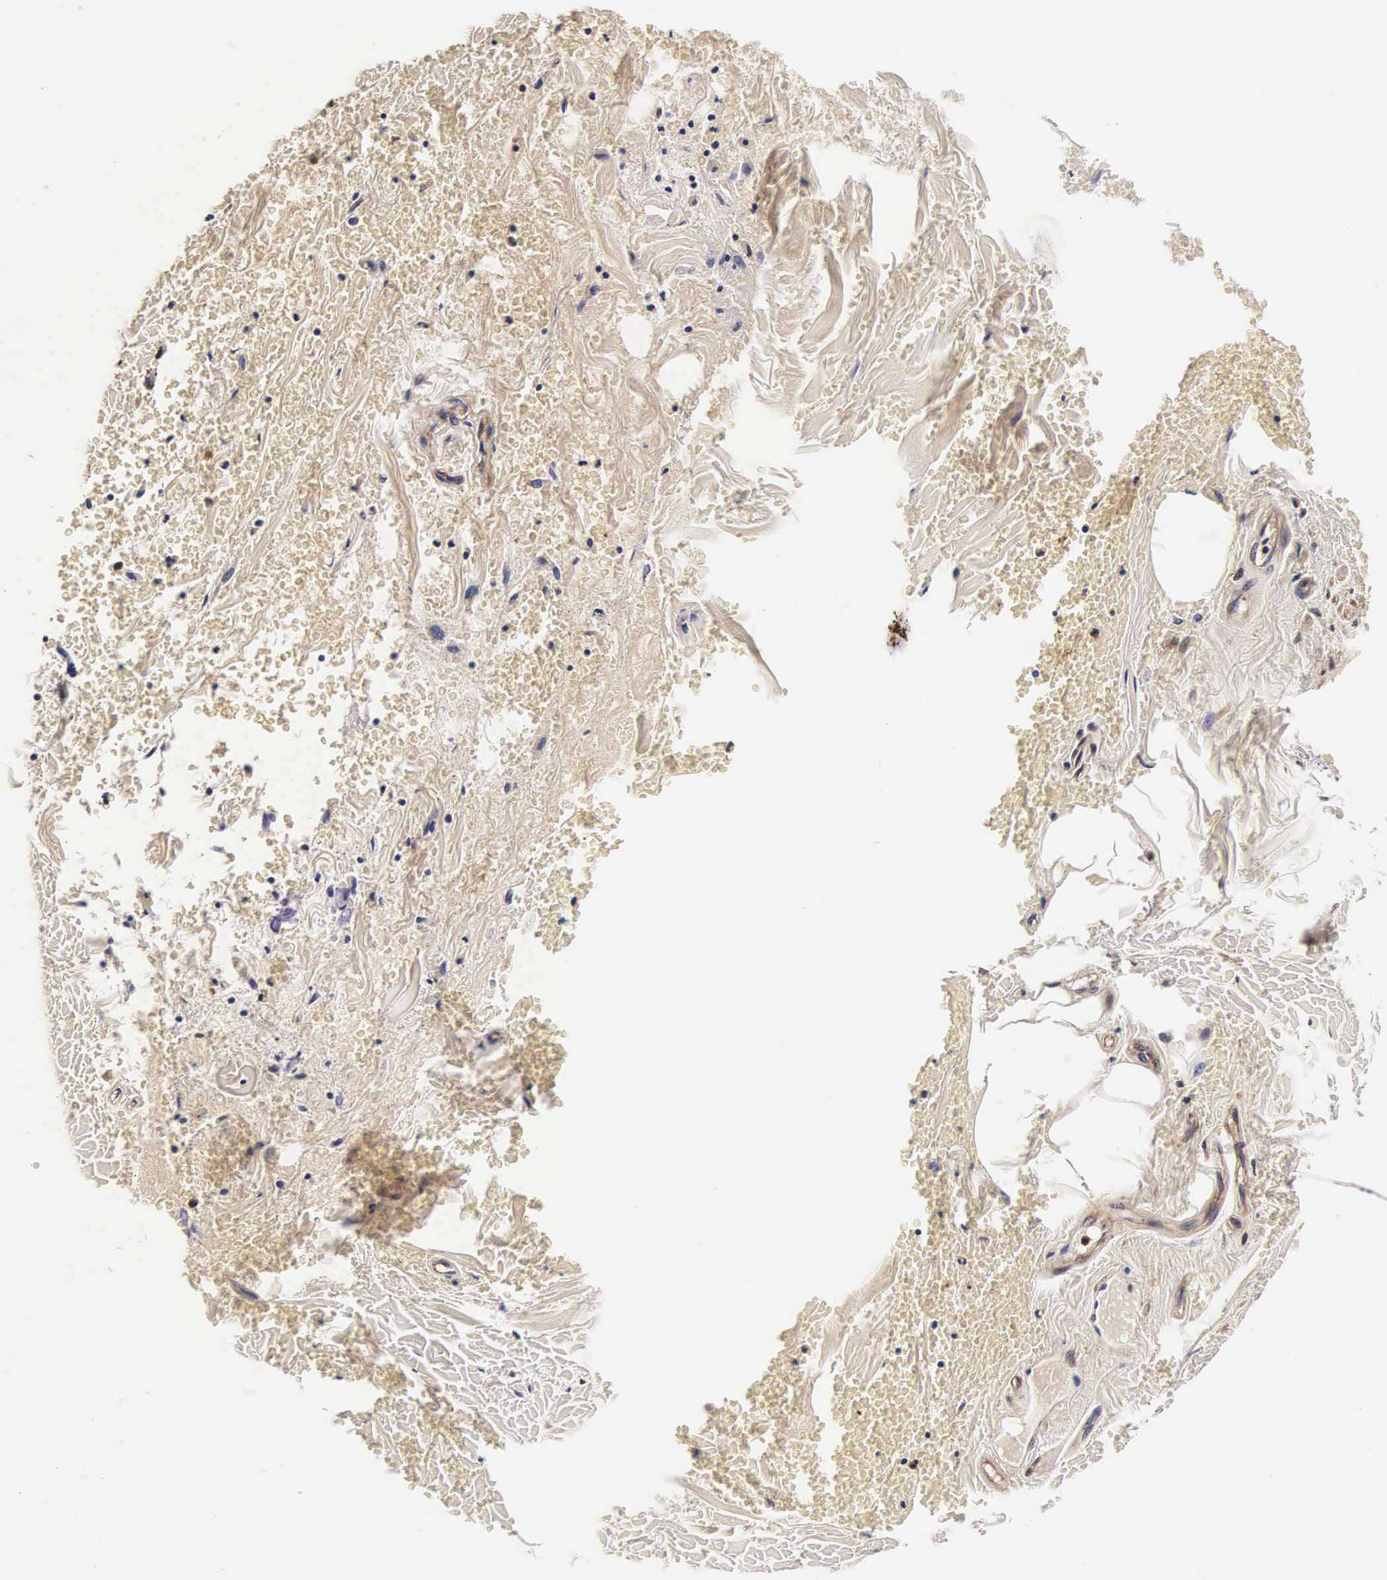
{"staining": {"intensity": "moderate", "quantity": ">75%", "location": "cytoplasmic/membranous,nuclear"}, "tissue": "adipose tissue", "cell_type": "Adipocytes", "image_type": "normal", "snomed": [{"axis": "morphology", "description": "Normal tissue, NOS"}, {"axis": "topography", "description": "Cartilage tissue"}, {"axis": "topography", "description": "Lung"}], "caption": "Protein staining demonstrates moderate cytoplasmic/membranous,nuclear positivity in approximately >75% of adipocytes in unremarkable adipose tissue. (DAB (3,3'-diaminobenzidine) = brown stain, brightfield microscopy at high magnification).", "gene": "TECPR2", "patient": {"sex": "male", "age": 65}}